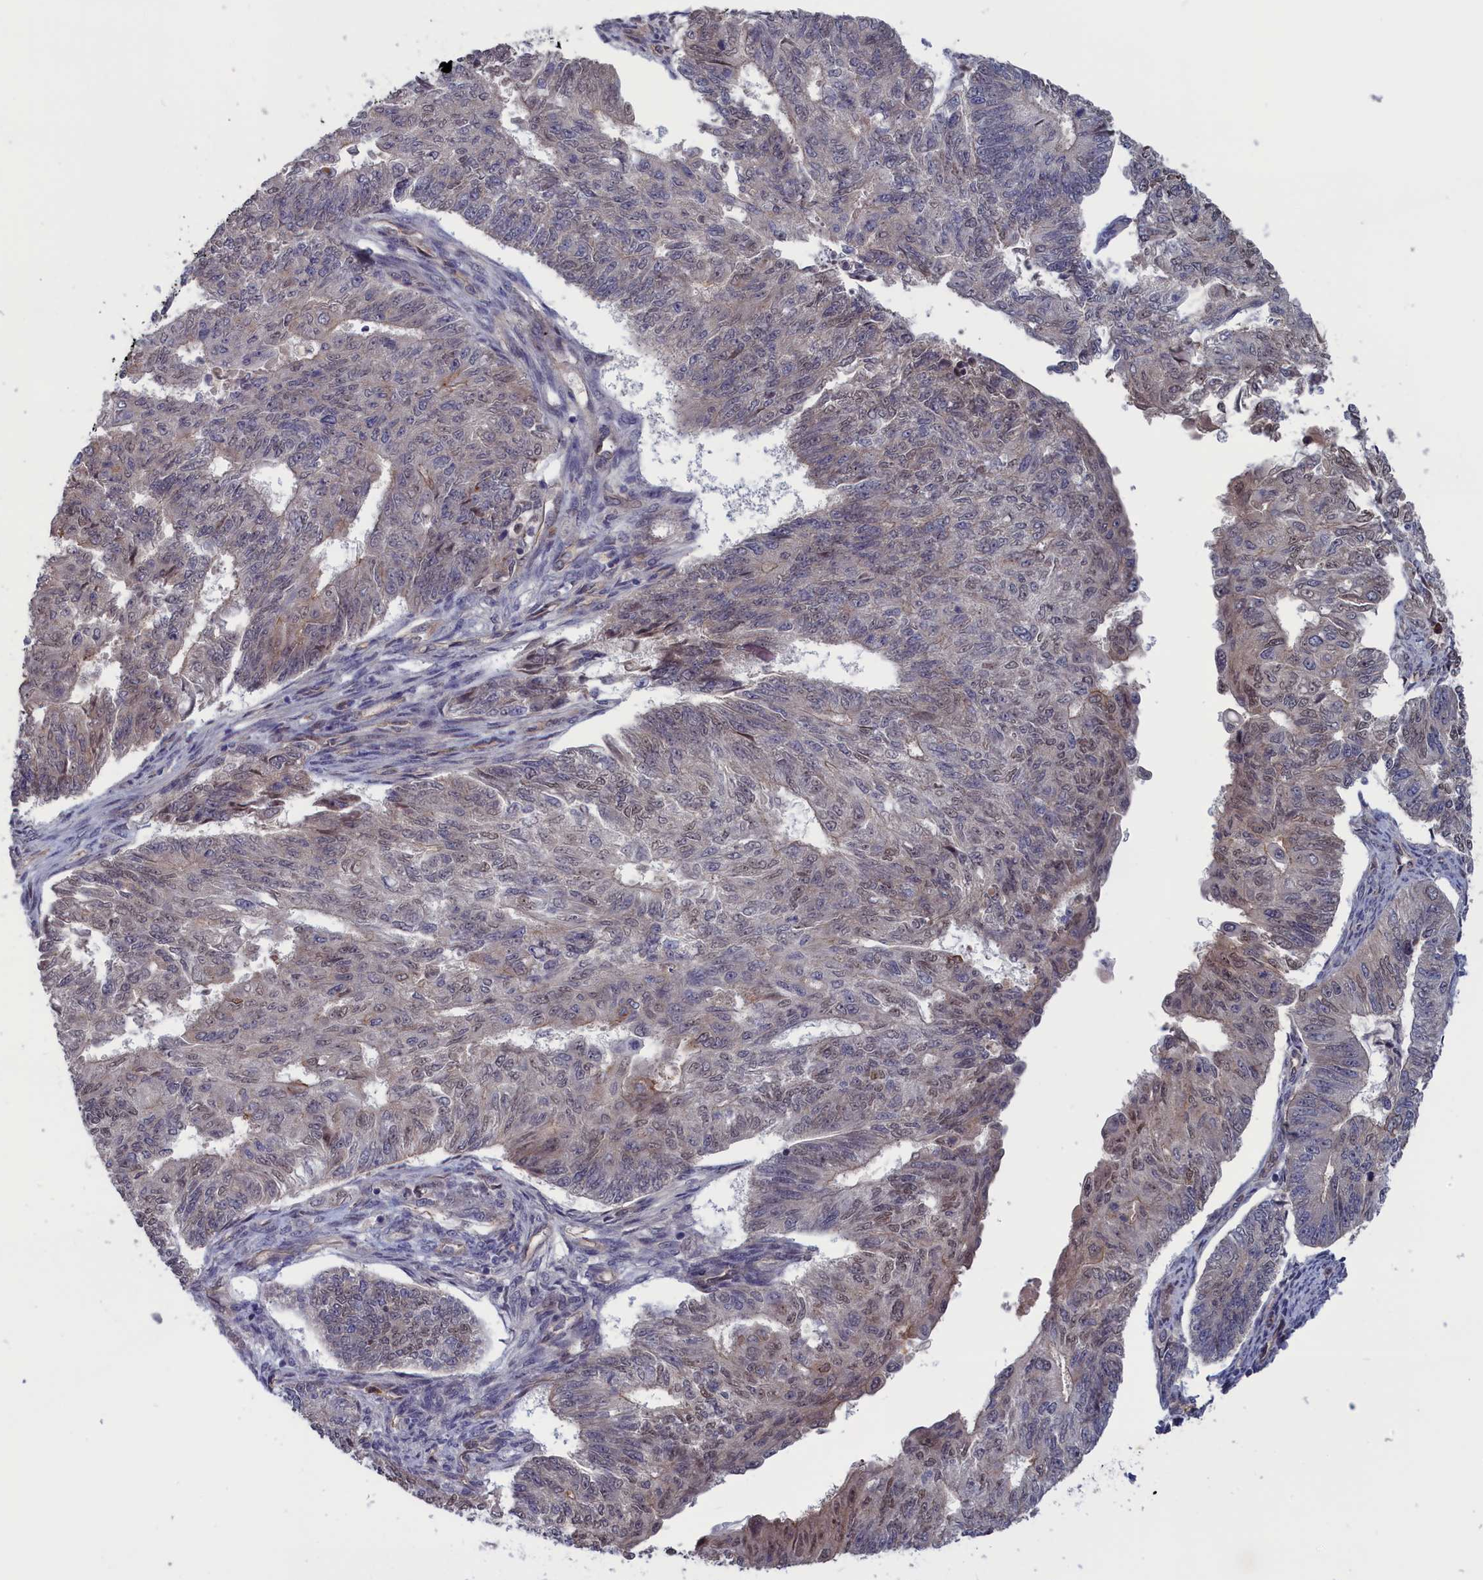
{"staining": {"intensity": "weak", "quantity": "<25%", "location": "nuclear"}, "tissue": "endometrial cancer", "cell_type": "Tumor cells", "image_type": "cancer", "snomed": [{"axis": "morphology", "description": "Adenocarcinoma, NOS"}, {"axis": "topography", "description": "Endometrium"}], "caption": "There is no significant staining in tumor cells of endometrial cancer (adenocarcinoma).", "gene": "PLP2", "patient": {"sex": "female", "age": 32}}